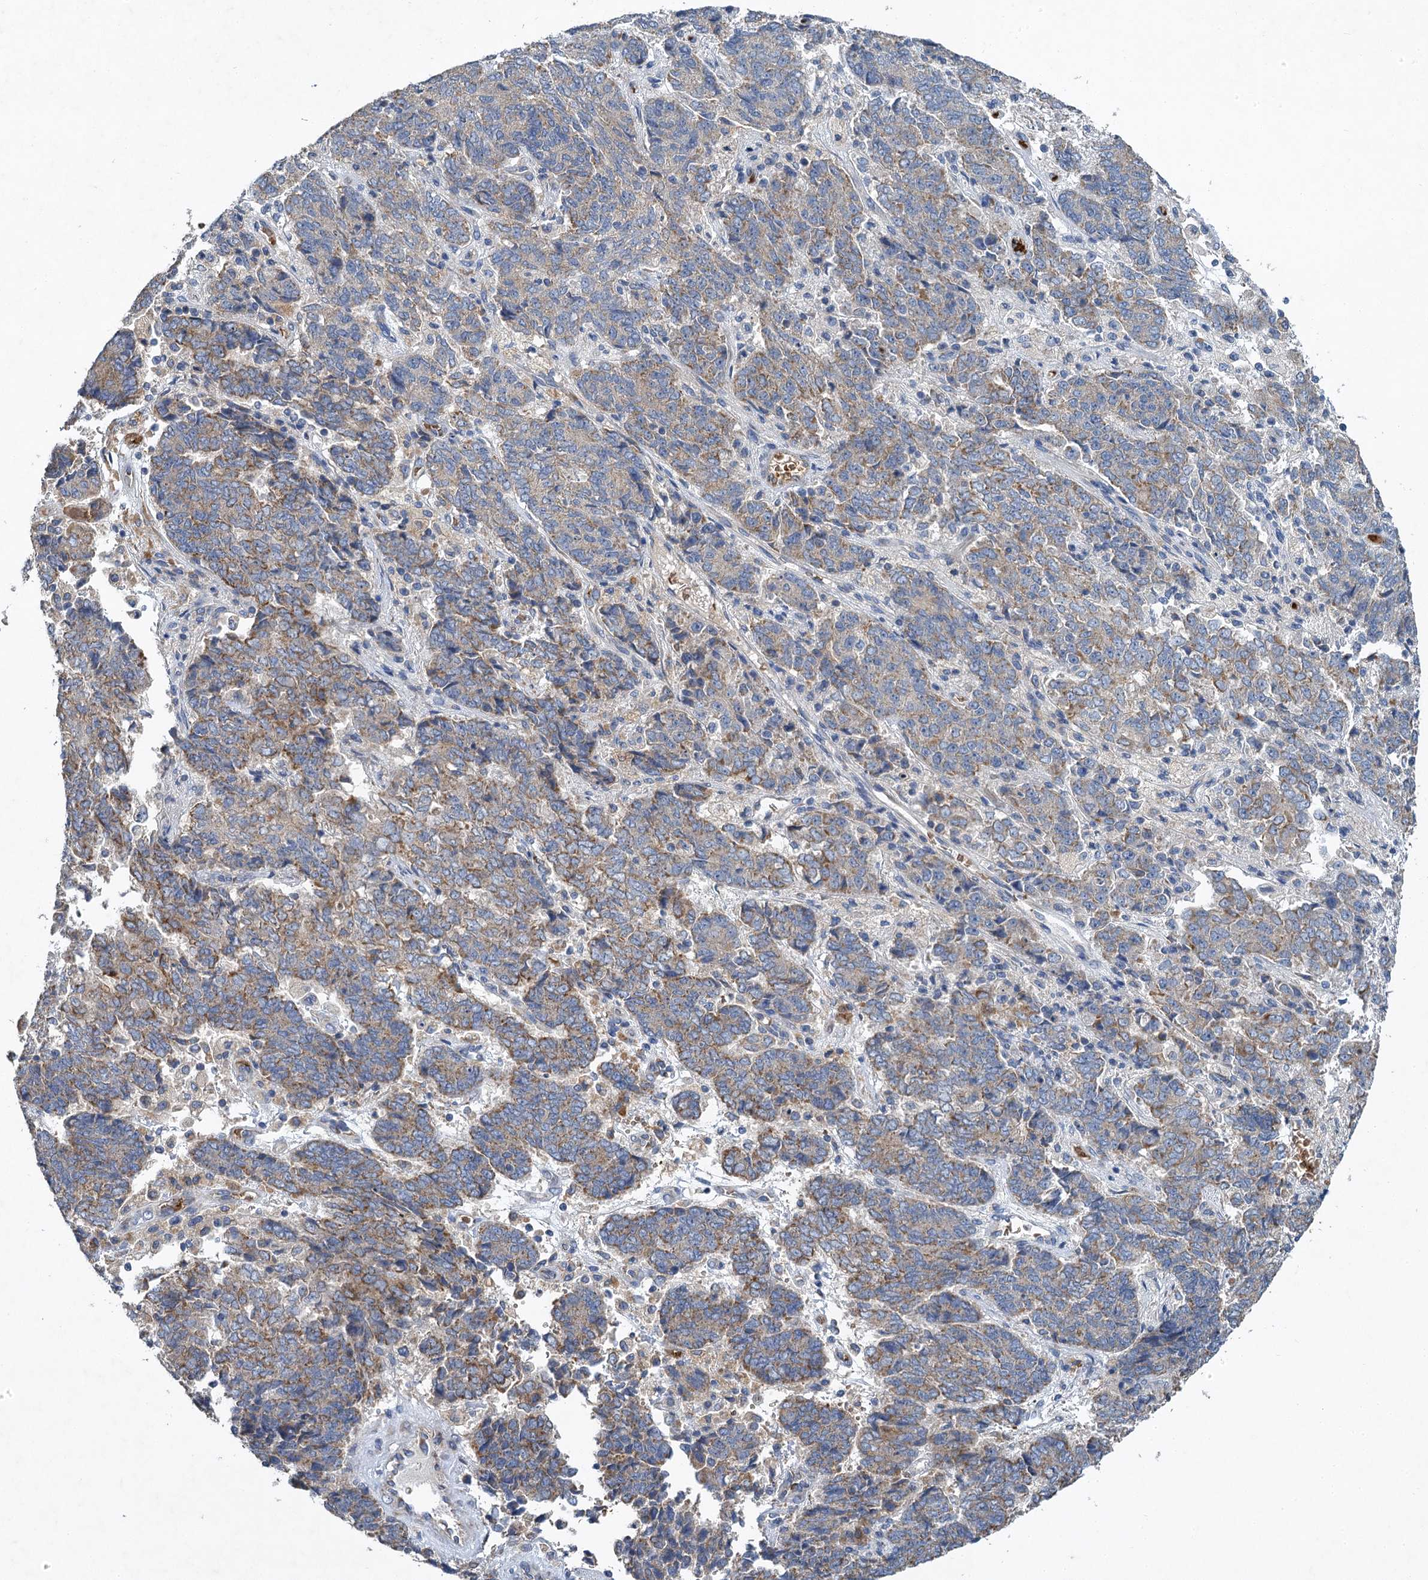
{"staining": {"intensity": "moderate", "quantity": "<25%", "location": "cytoplasmic/membranous"}, "tissue": "endometrial cancer", "cell_type": "Tumor cells", "image_type": "cancer", "snomed": [{"axis": "morphology", "description": "Adenocarcinoma, NOS"}, {"axis": "topography", "description": "Endometrium"}], "caption": "Tumor cells display low levels of moderate cytoplasmic/membranous expression in approximately <25% of cells in adenocarcinoma (endometrial).", "gene": "BCS1L", "patient": {"sex": "female", "age": 80}}